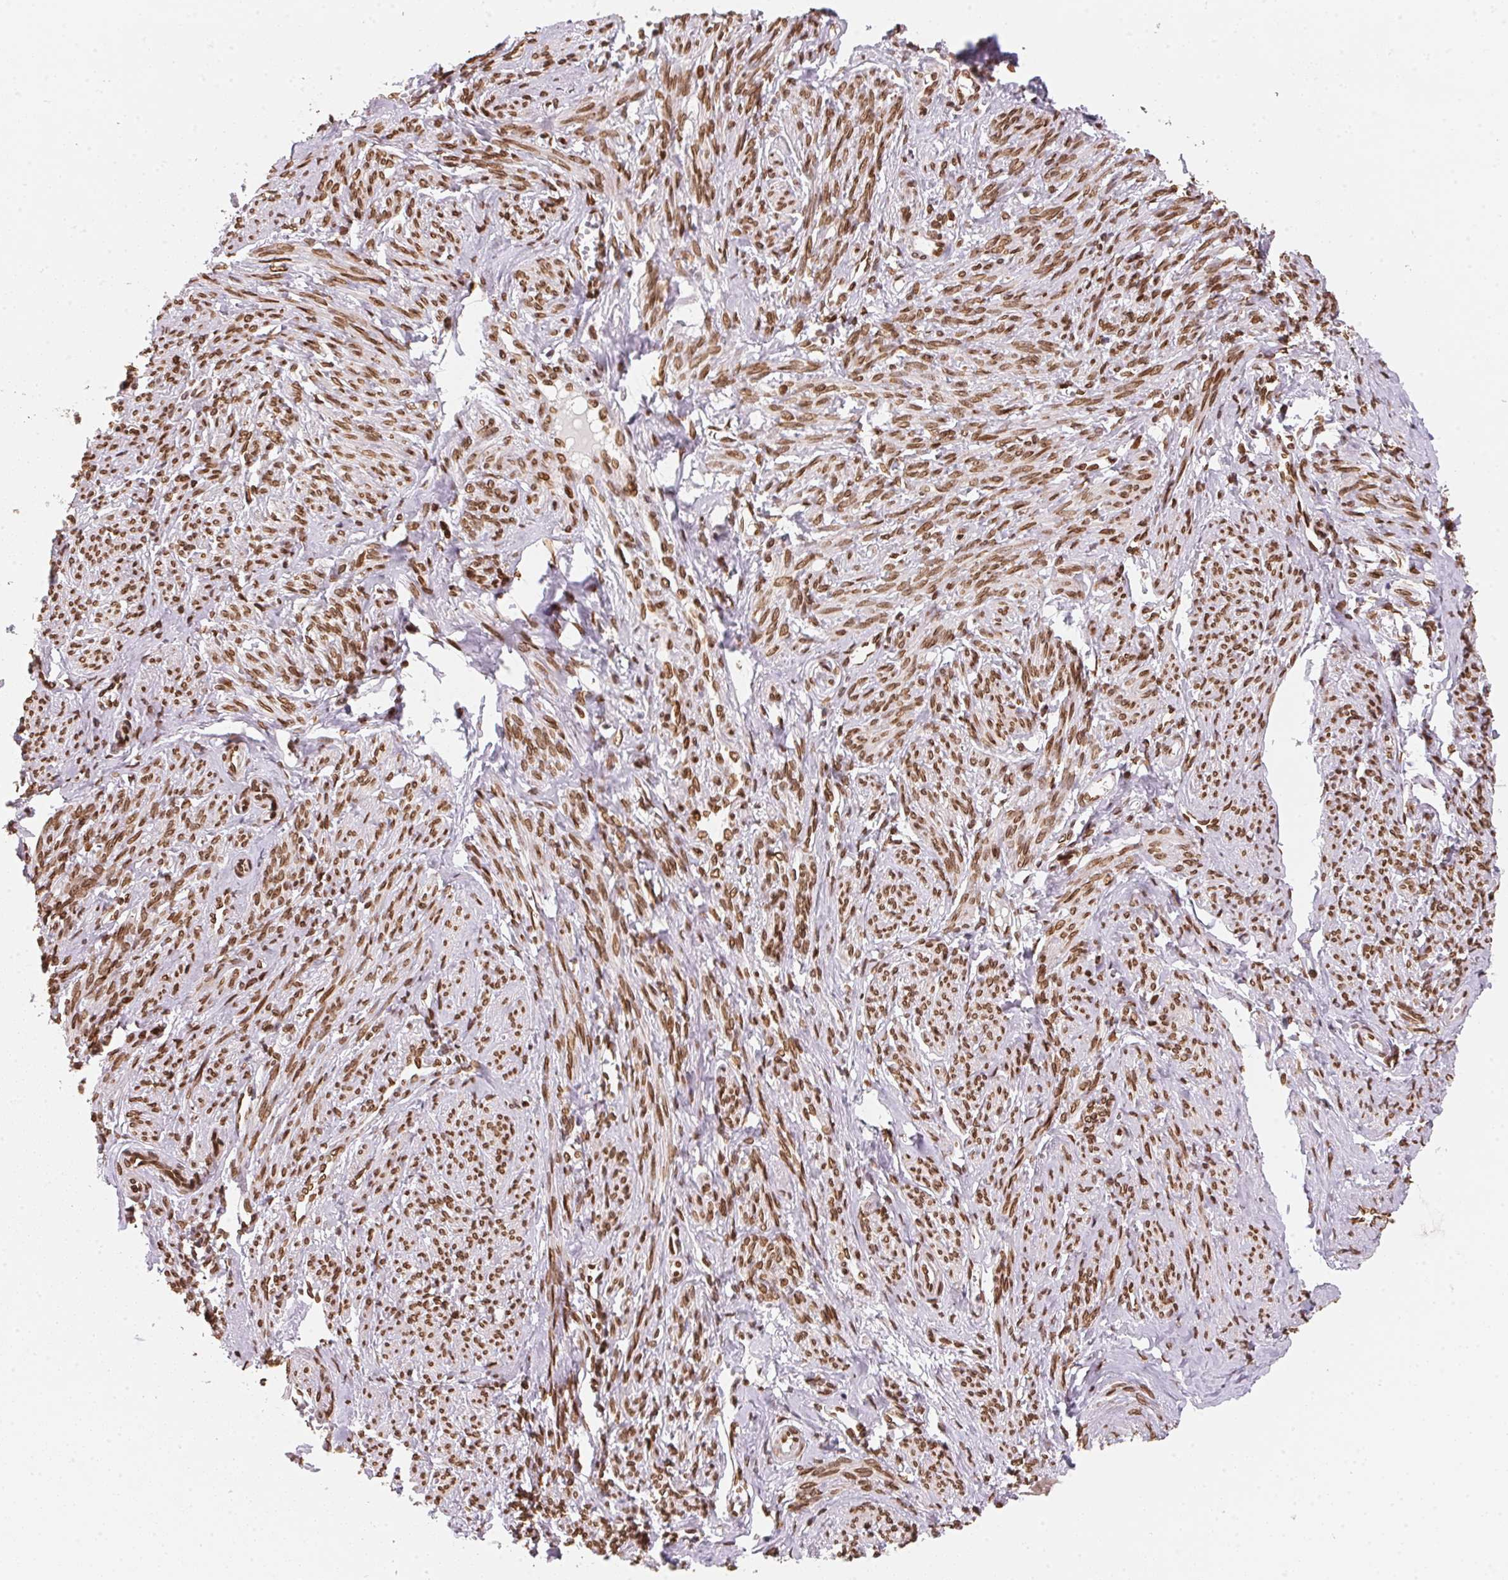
{"staining": {"intensity": "strong", "quantity": ">75%", "location": "cytoplasmic/membranous,nuclear"}, "tissue": "smooth muscle", "cell_type": "Smooth muscle cells", "image_type": "normal", "snomed": [{"axis": "morphology", "description": "Normal tissue, NOS"}, {"axis": "topography", "description": "Smooth muscle"}], "caption": "Brown immunohistochemical staining in benign smooth muscle displays strong cytoplasmic/membranous,nuclear staining in about >75% of smooth muscle cells.", "gene": "SAP30BP", "patient": {"sex": "female", "age": 65}}